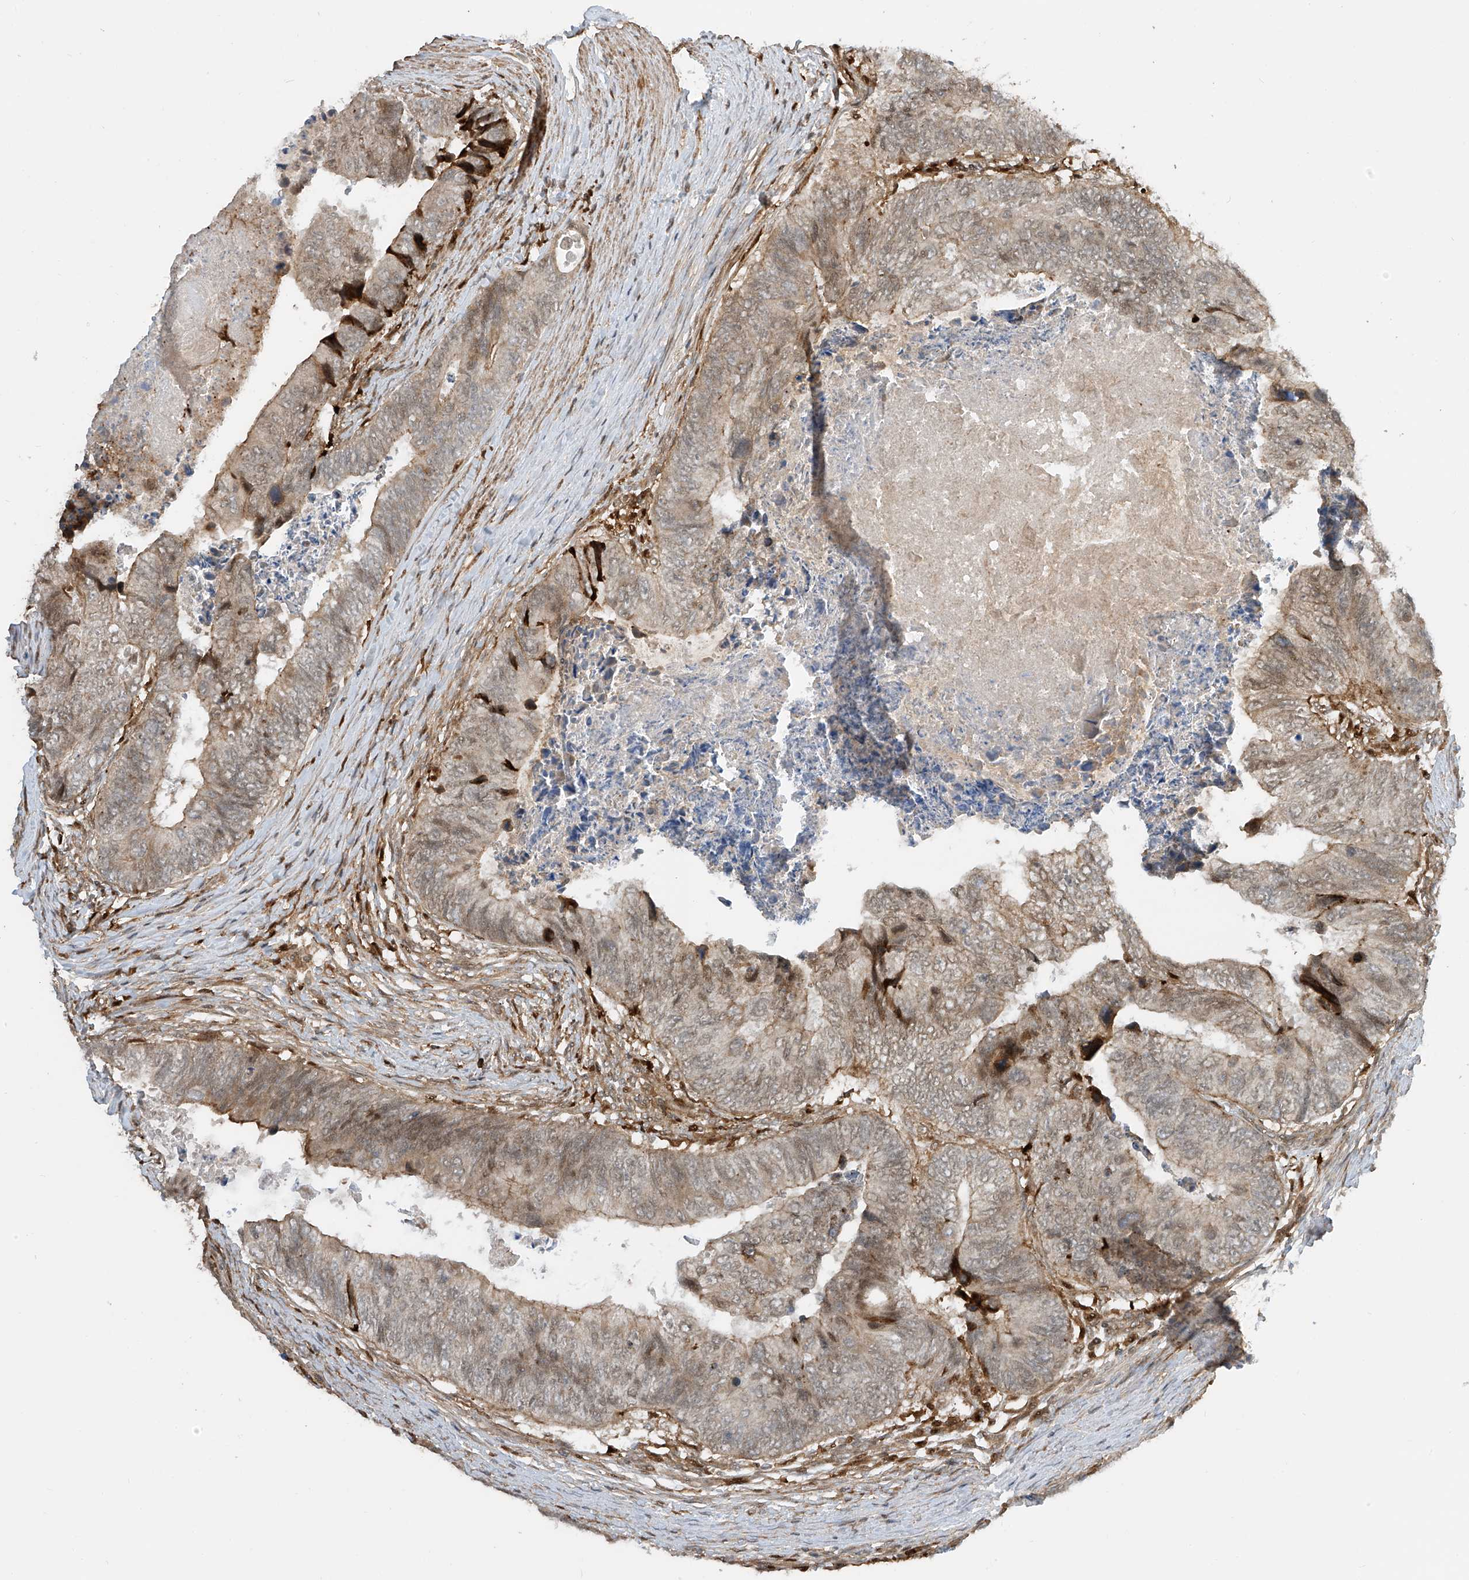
{"staining": {"intensity": "weak", "quantity": ">75%", "location": "cytoplasmic/membranous,nuclear"}, "tissue": "colorectal cancer", "cell_type": "Tumor cells", "image_type": "cancer", "snomed": [{"axis": "morphology", "description": "Adenocarcinoma, NOS"}, {"axis": "topography", "description": "Colon"}], "caption": "Immunohistochemistry (IHC) histopathology image of neoplastic tissue: colorectal cancer (adenocarcinoma) stained using immunohistochemistry (IHC) shows low levels of weak protein expression localized specifically in the cytoplasmic/membranous and nuclear of tumor cells, appearing as a cytoplasmic/membranous and nuclear brown color.", "gene": "ATAD2B", "patient": {"sex": "female", "age": 67}}